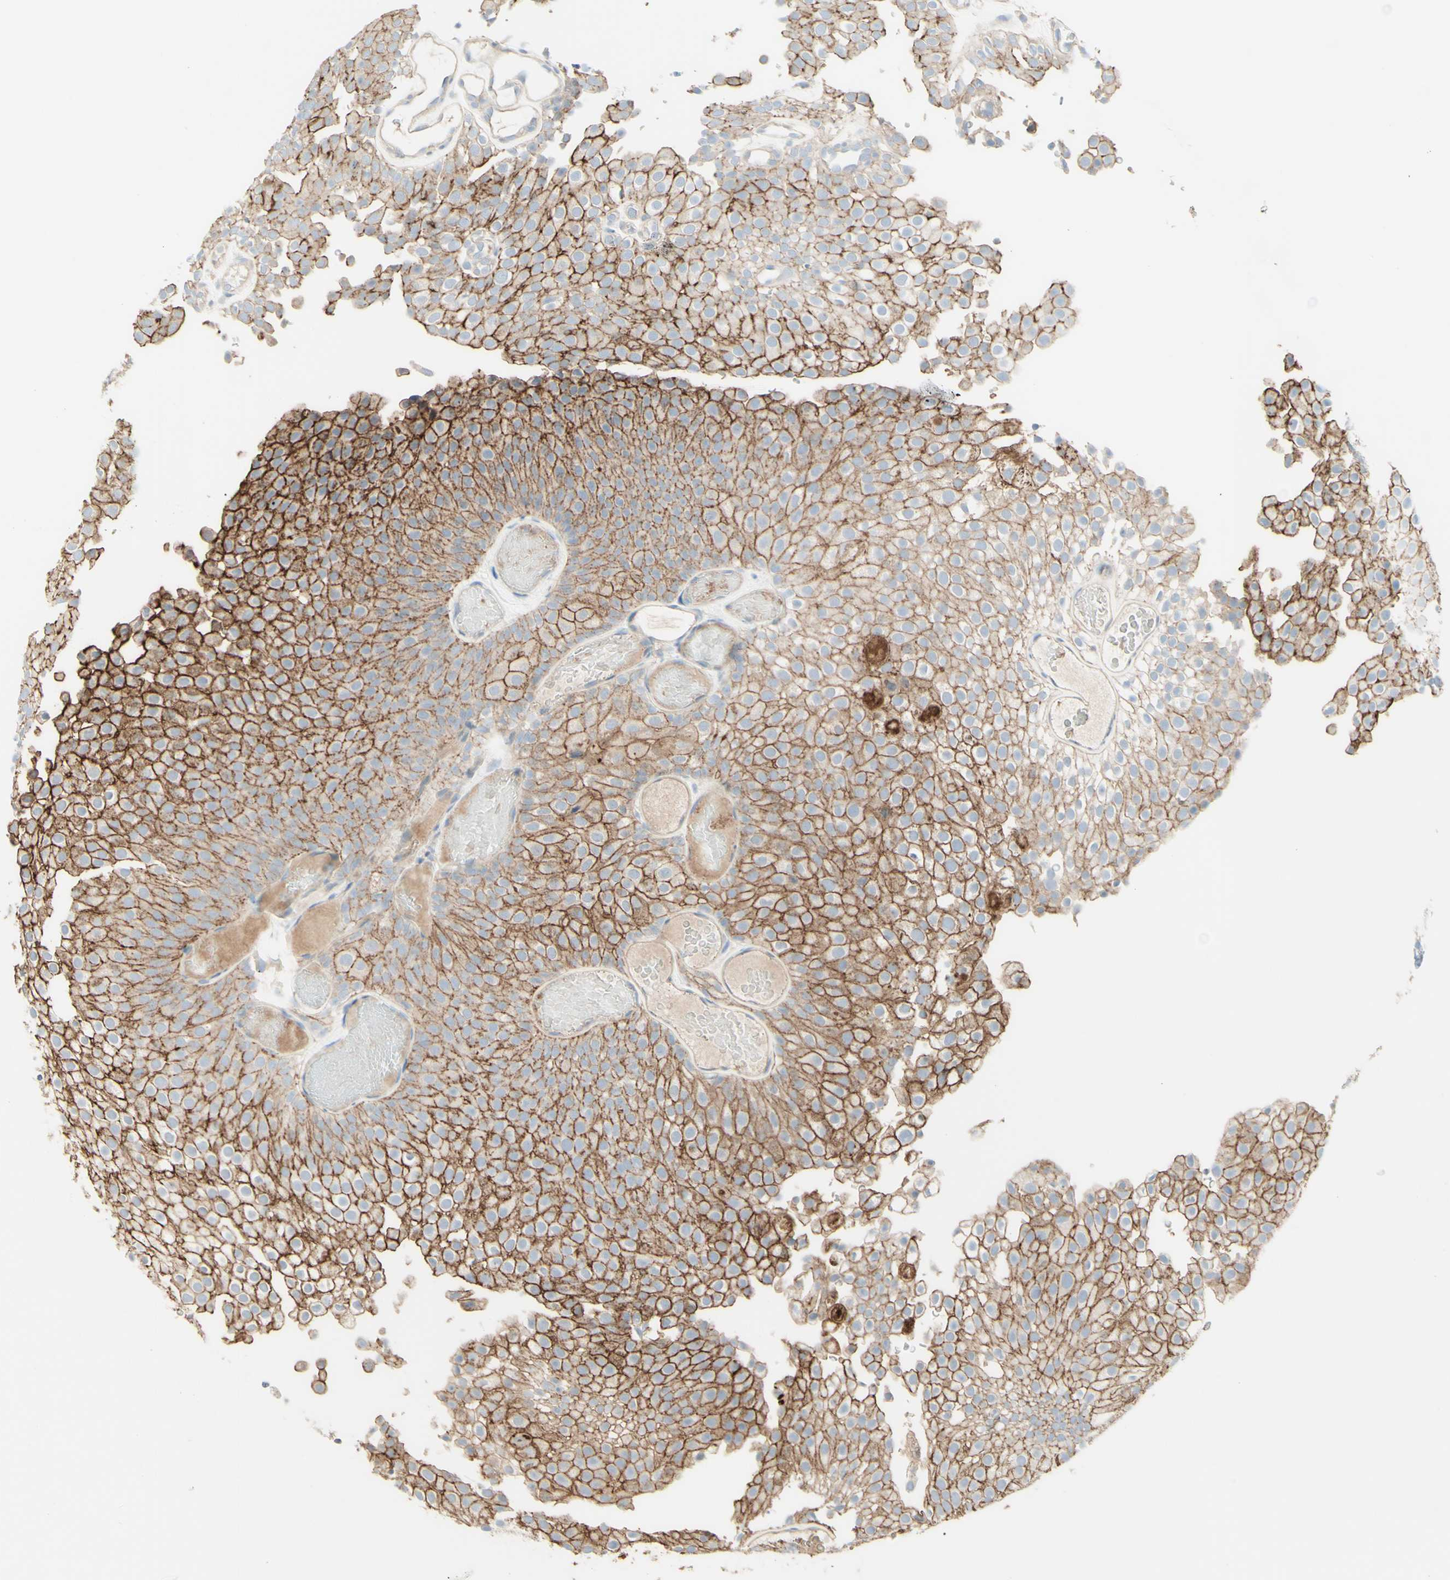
{"staining": {"intensity": "moderate", "quantity": ">75%", "location": "cytoplasmic/membranous"}, "tissue": "urothelial cancer", "cell_type": "Tumor cells", "image_type": "cancer", "snomed": [{"axis": "morphology", "description": "Urothelial carcinoma, Low grade"}, {"axis": "topography", "description": "Urinary bladder"}], "caption": "Low-grade urothelial carcinoma tissue shows moderate cytoplasmic/membranous expression in about >75% of tumor cells Immunohistochemistry stains the protein of interest in brown and the nuclei are stained blue.", "gene": "MTM1", "patient": {"sex": "male", "age": 78}}